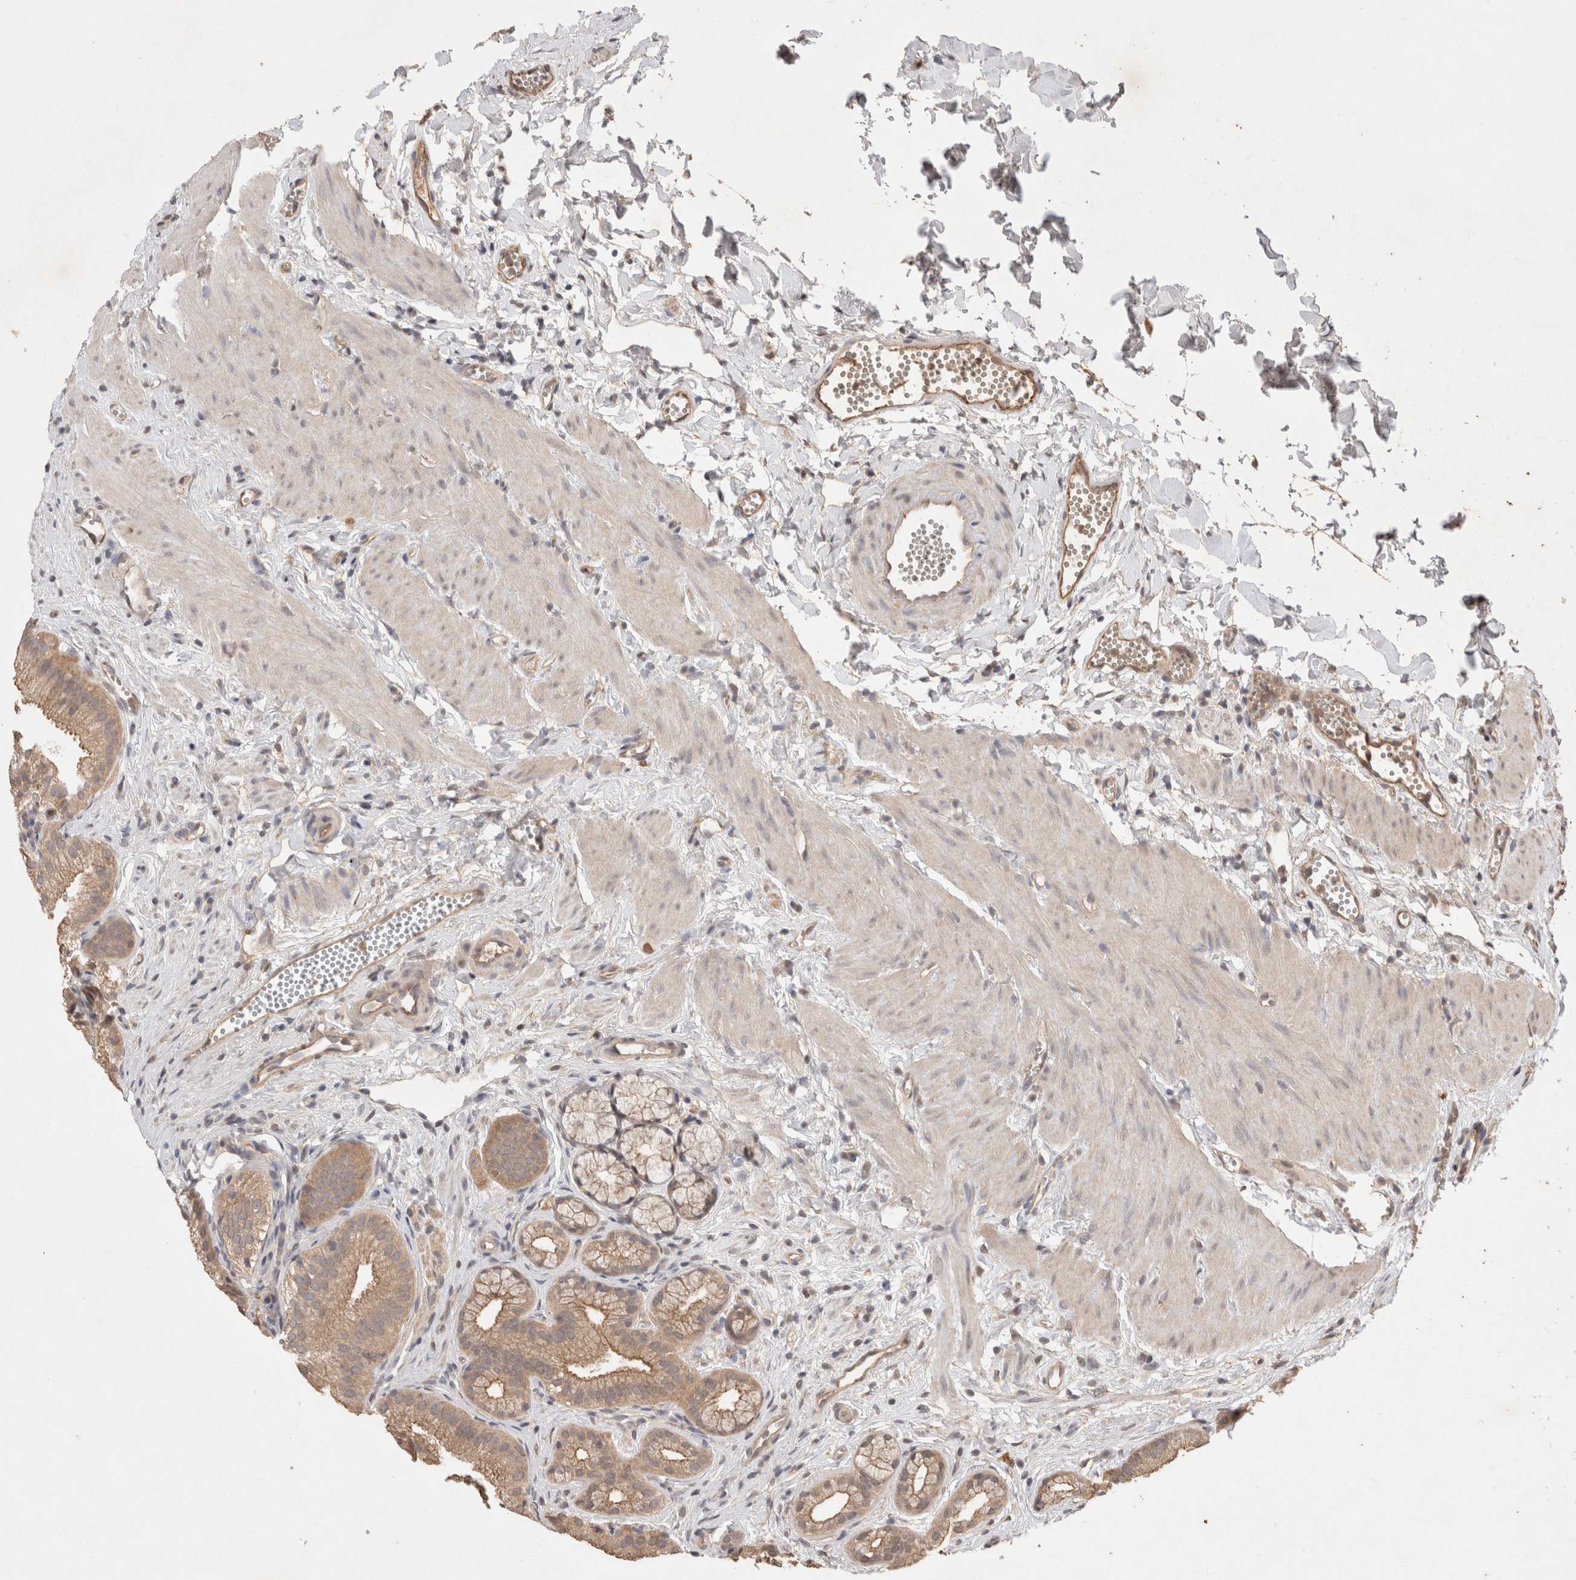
{"staining": {"intensity": "moderate", "quantity": ">75%", "location": "cytoplasmic/membranous"}, "tissue": "gallbladder", "cell_type": "Glandular cells", "image_type": "normal", "snomed": [{"axis": "morphology", "description": "Normal tissue, NOS"}, {"axis": "topography", "description": "Gallbladder"}], "caption": "A brown stain shows moderate cytoplasmic/membranous expression of a protein in glandular cells of unremarkable human gallbladder.", "gene": "PRMT3", "patient": {"sex": "male", "age": 38}}